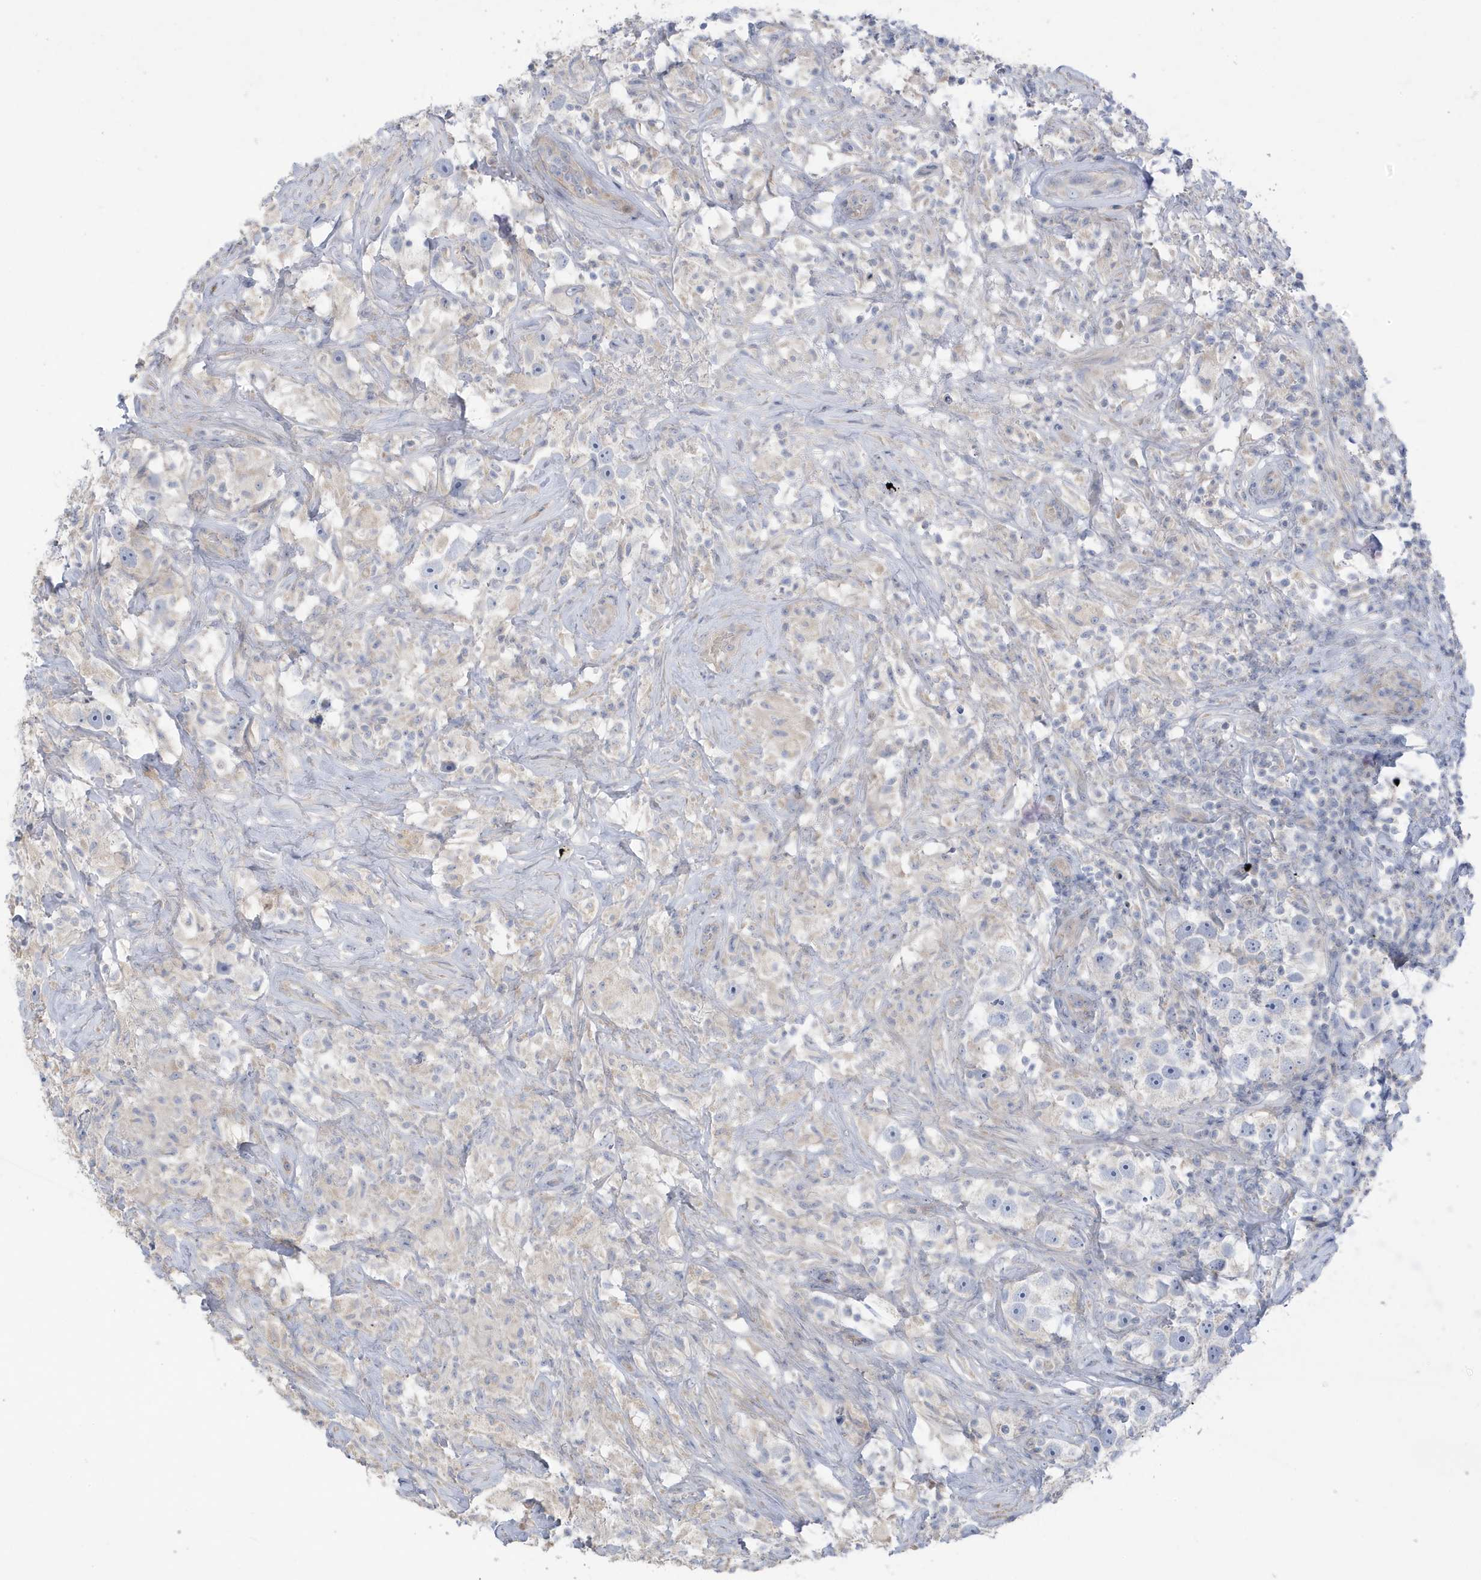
{"staining": {"intensity": "negative", "quantity": "none", "location": "none"}, "tissue": "testis cancer", "cell_type": "Tumor cells", "image_type": "cancer", "snomed": [{"axis": "morphology", "description": "Seminoma, NOS"}, {"axis": "topography", "description": "Testis"}], "caption": "IHC of testis cancer shows no staining in tumor cells.", "gene": "ATP13A5", "patient": {"sex": "male", "age": 49}}